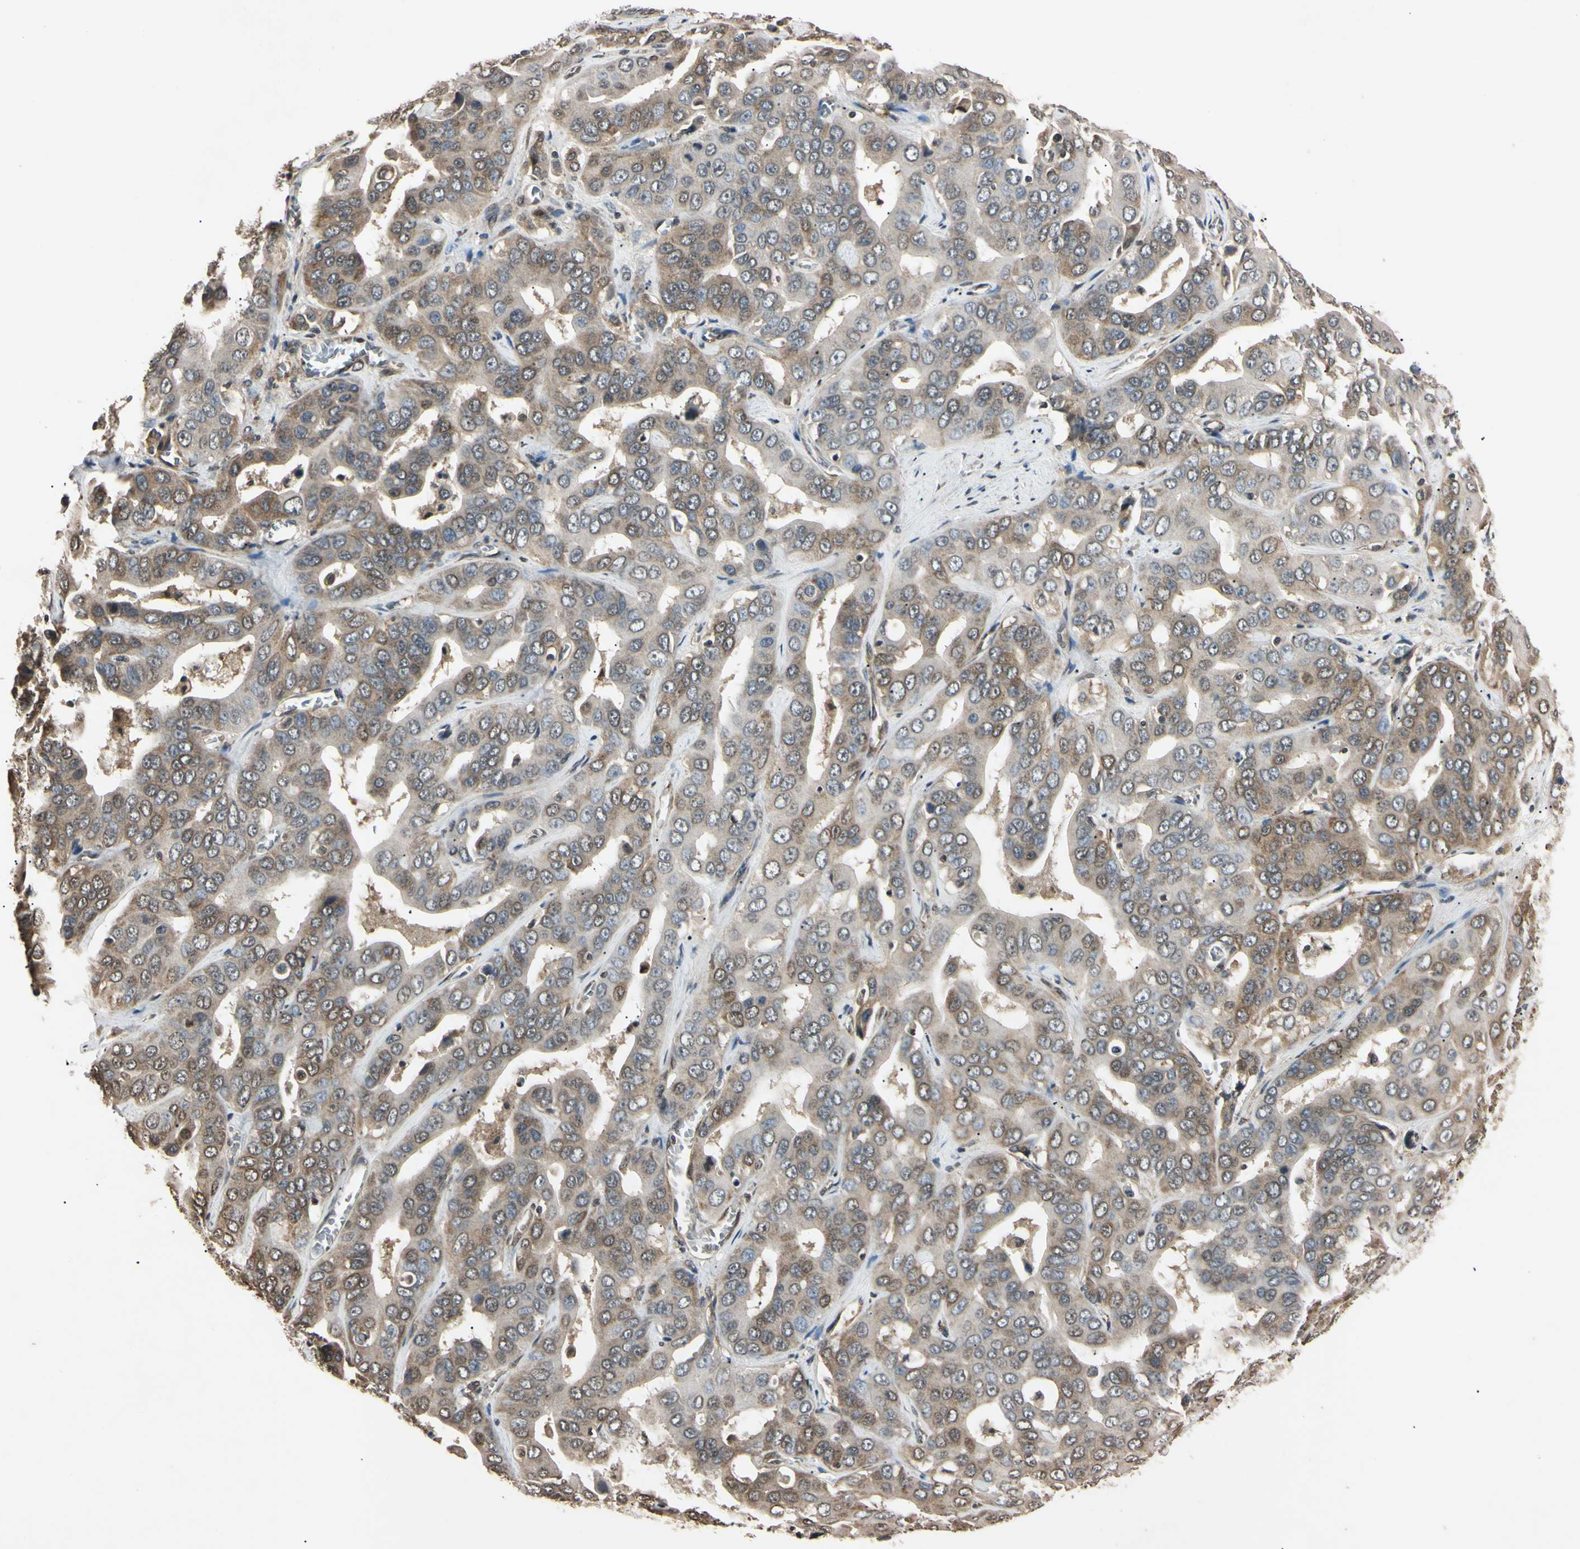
{"staining": {"intensity": "moderate", "quantity": "25%-75%", "location": "cytoplasmic/membranous"}, "tissue": "liver cancer", "cell_type": "Tumor cells", "image_type": "cancer", "snomed": [{"axis": "morphology", "description": "Cholangiocarcinoma"}, {"axis": "topography", "description": "Liver"}], "caption": "High-power microscopy captured an immunohistochemistry (IHC) image of liver cholangiocarcinoma, revealing moderate cytoplasmic/membranous expression in approximately 25%-75% of tumor cells.", "gene": "EPN1", "patient": {"sex": "female", "age": 52}}